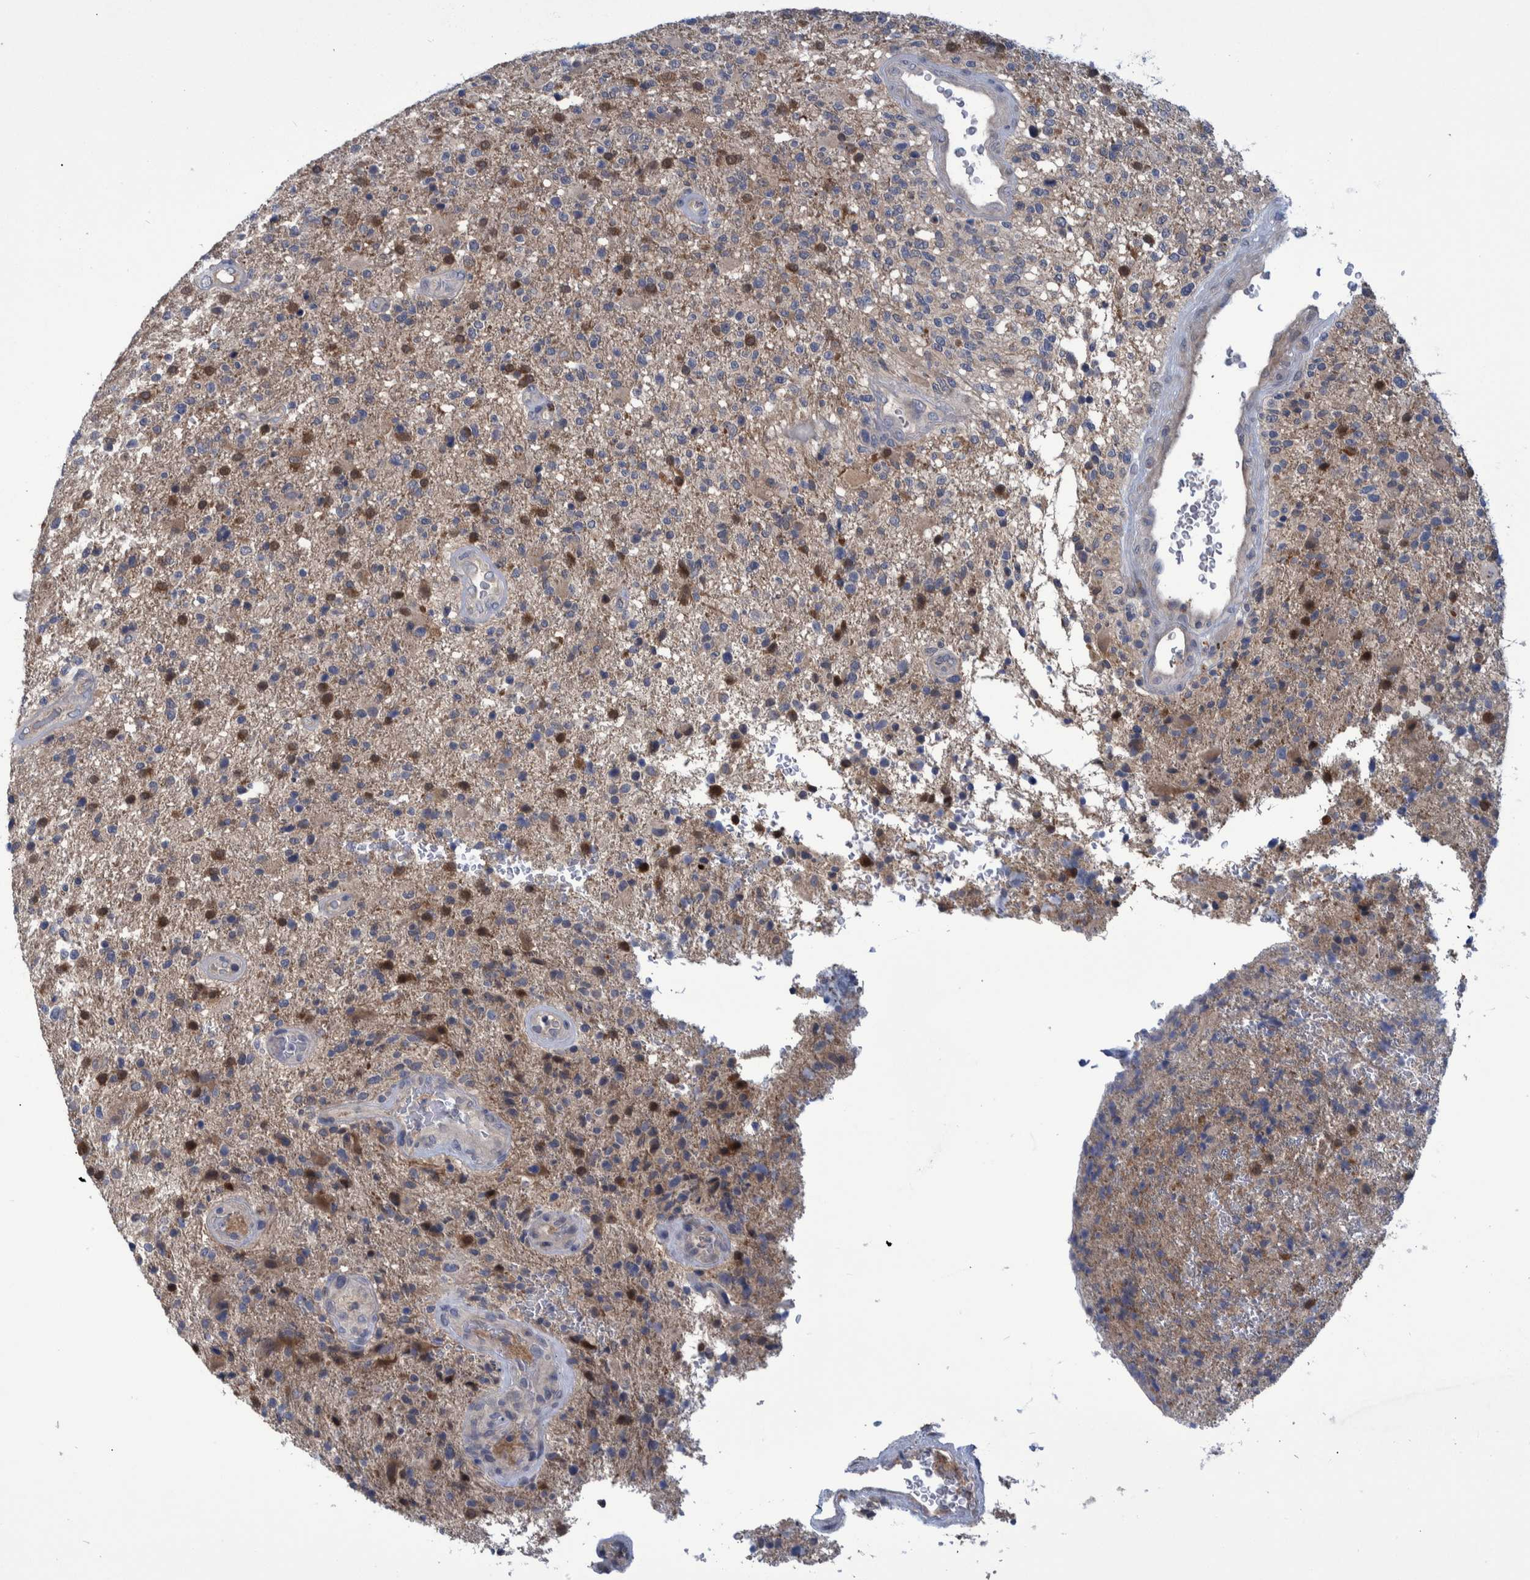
{"staining": {"intensity": "moderate", "quantity": "25%-75%", "location": "cytoplasmic/membranous"}, "tissue": "glioma", "cell_type": "Tumor cells", "image_type": "cancer", "snomed": [{"axis": "morphology", "description": "Glioma, malignant, High grade"}, {"axis": "topography", "description": "Brain"}], "caption": "Immunohistochemistry photomicrograph of neoplastic tissue: glioma stained using immunohistochemistry (IHC) displays medium levels of moderate protein expression localized specifically in the cytoplasmic/membranous of tumor cells, appearing as a cytoplasmic/membranous brown color.", "gene": "PCYT2", "patient": {"sex": "male", "age": 72}}